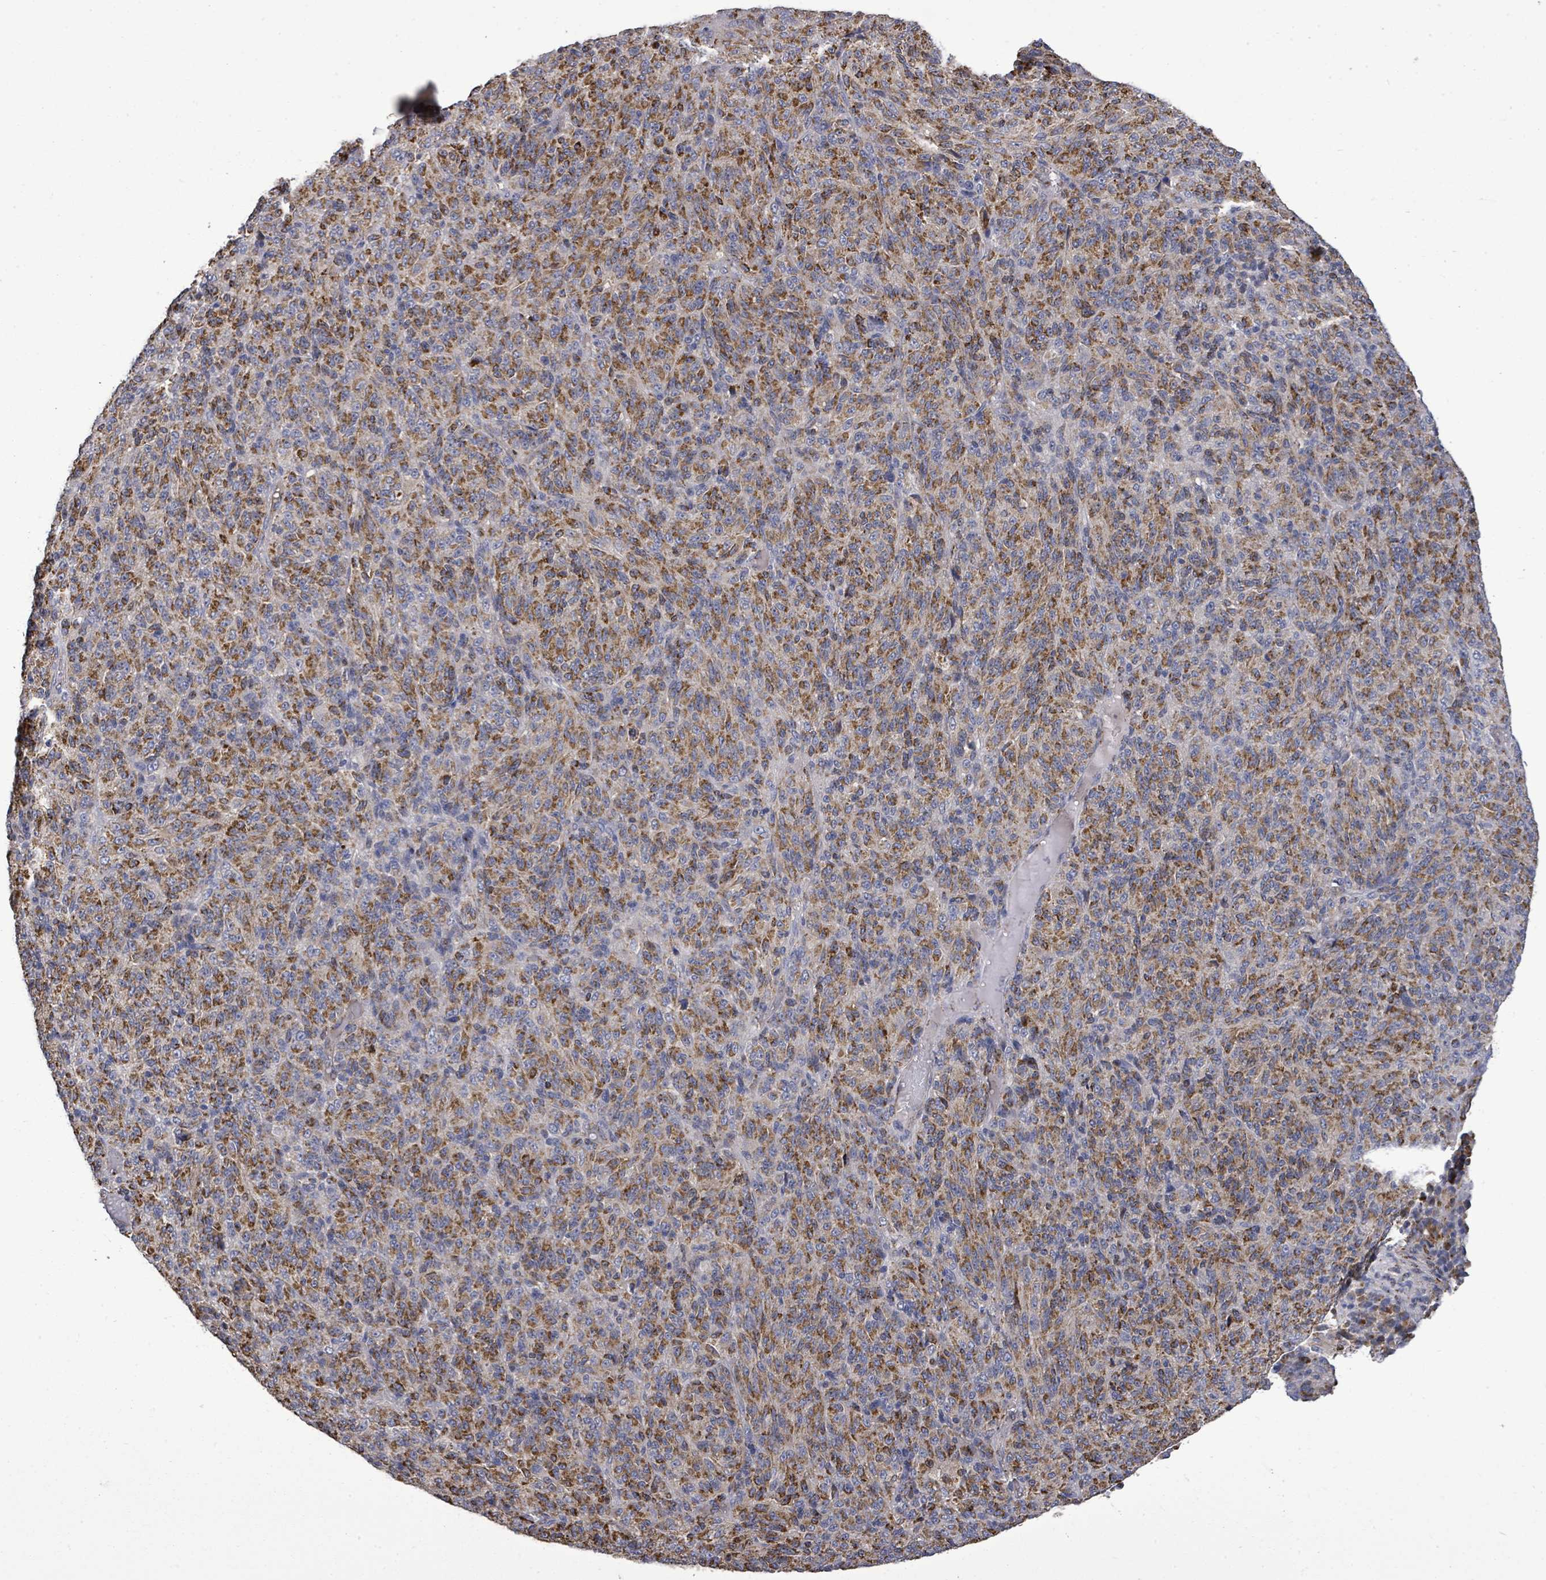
{"staining": {"intensity": "strong", "quantity": ">75%", "location": "cytoplasmic/membranous"}, "tissue": "melanoma", "cell_type": "Tumor cells", "image_type": "cancer", "snomed": [{"axis": "morphology", "description": "Malignant melanoma, Metastatic site"}, {"axis": "topography", "description": "Brain"}], "caption": "Approximately >75% of tumor cells in malignant melanoma (metastatic site) exhibit strong cytoplasmic/membranous protein staining as visualized by brown immunohistochemical staining.", "gene": "MTMR12", "patient": {"sex": "female", "age": 56}}